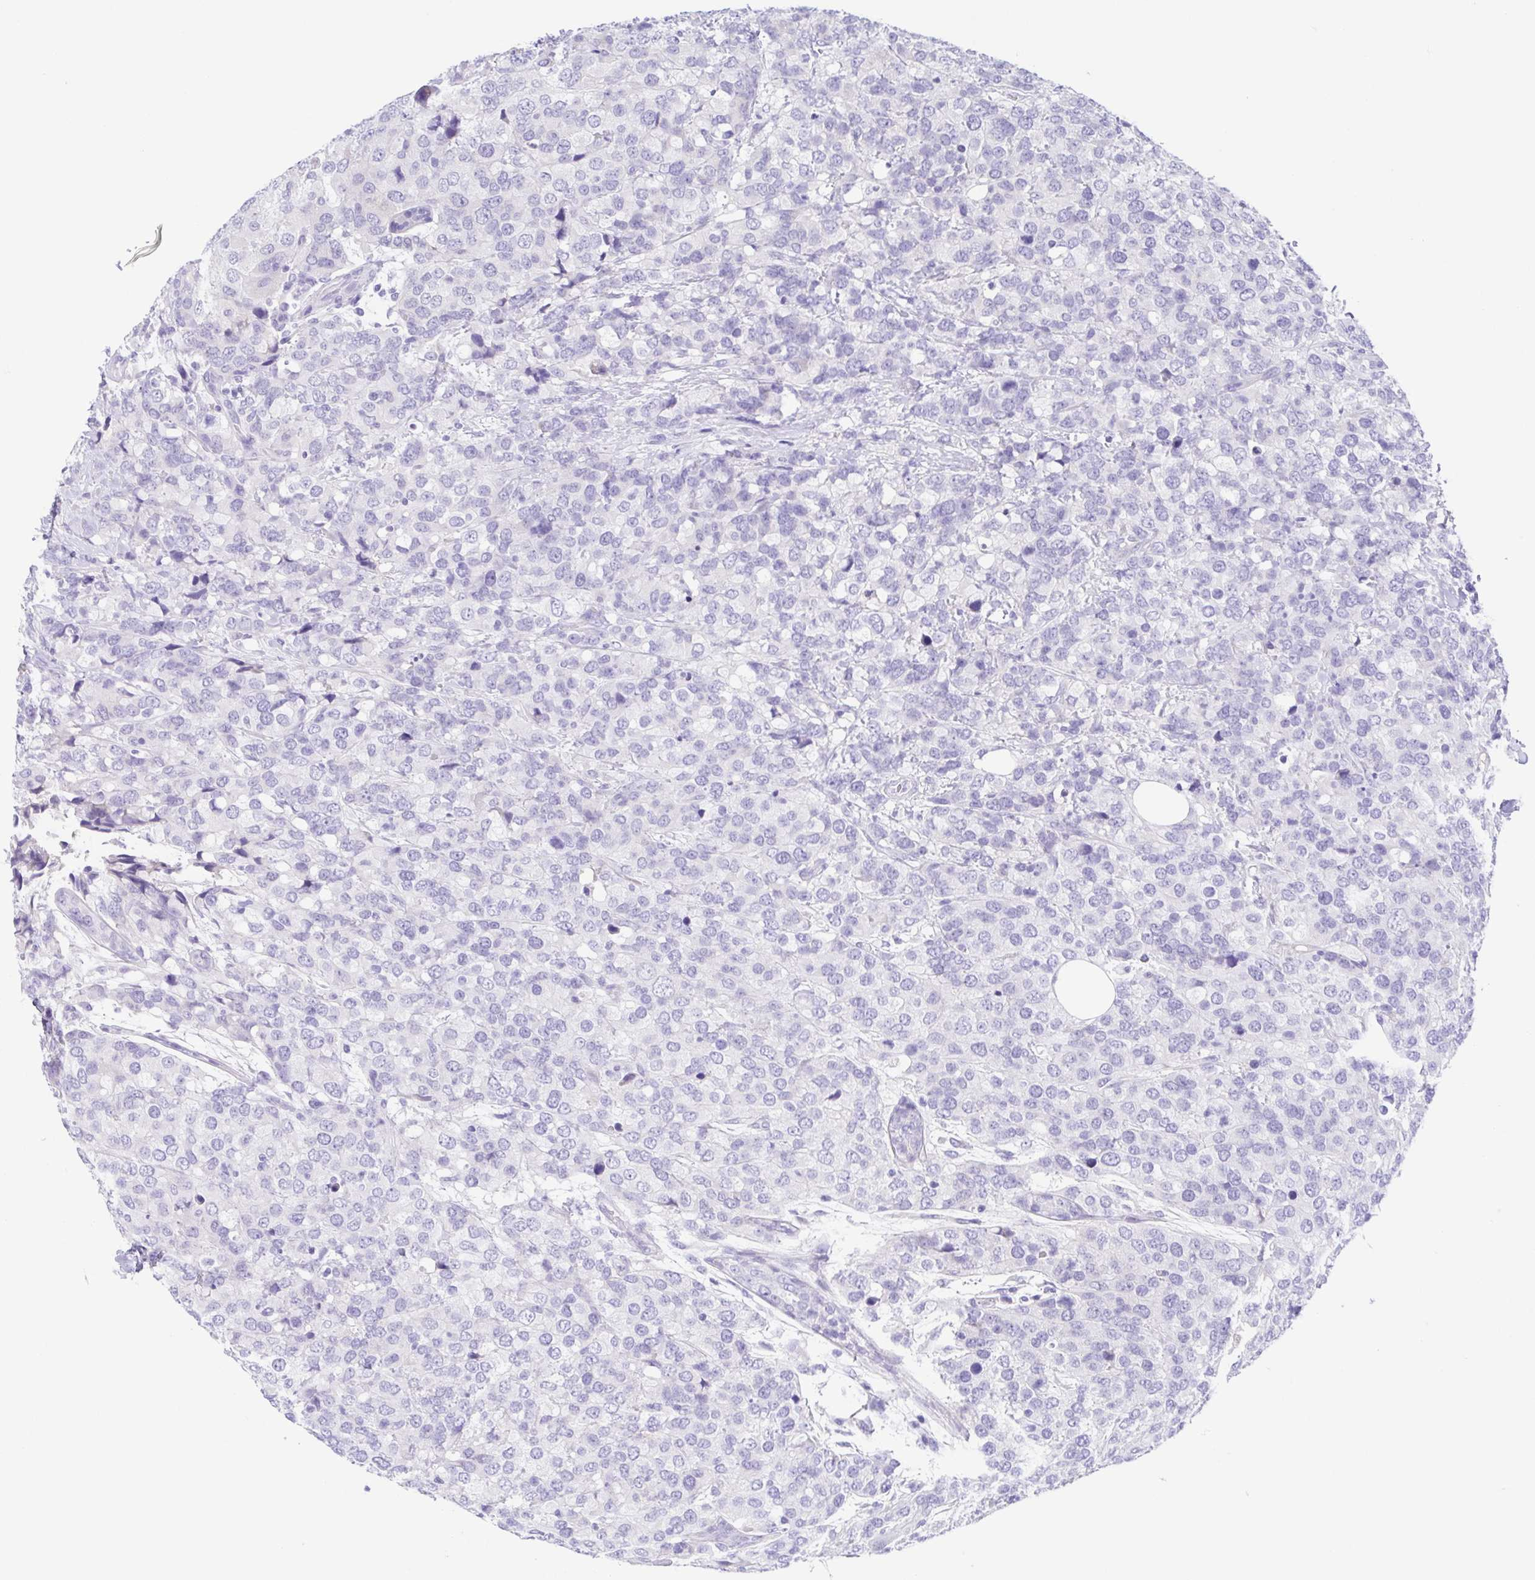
{"staining": {"intensity": "negative", "quantity": "none", "location": "none"}, "tissue": "breast cancer", "cell_type": "Tumor cells", "image_type": "cancer", "snomed": [{"axis": "morphology", "description": "Lobular carcinoma"}, {"axis": "topography", "description": "Breast"}], "caption": "An immunohistochemistry micrograph of breast lobular carcinoma is shown. There is no staining in tumor cells of breast lobular carcinoma.", "gene": "A1BG", "patient": {"sex": "female", "age": 59}}